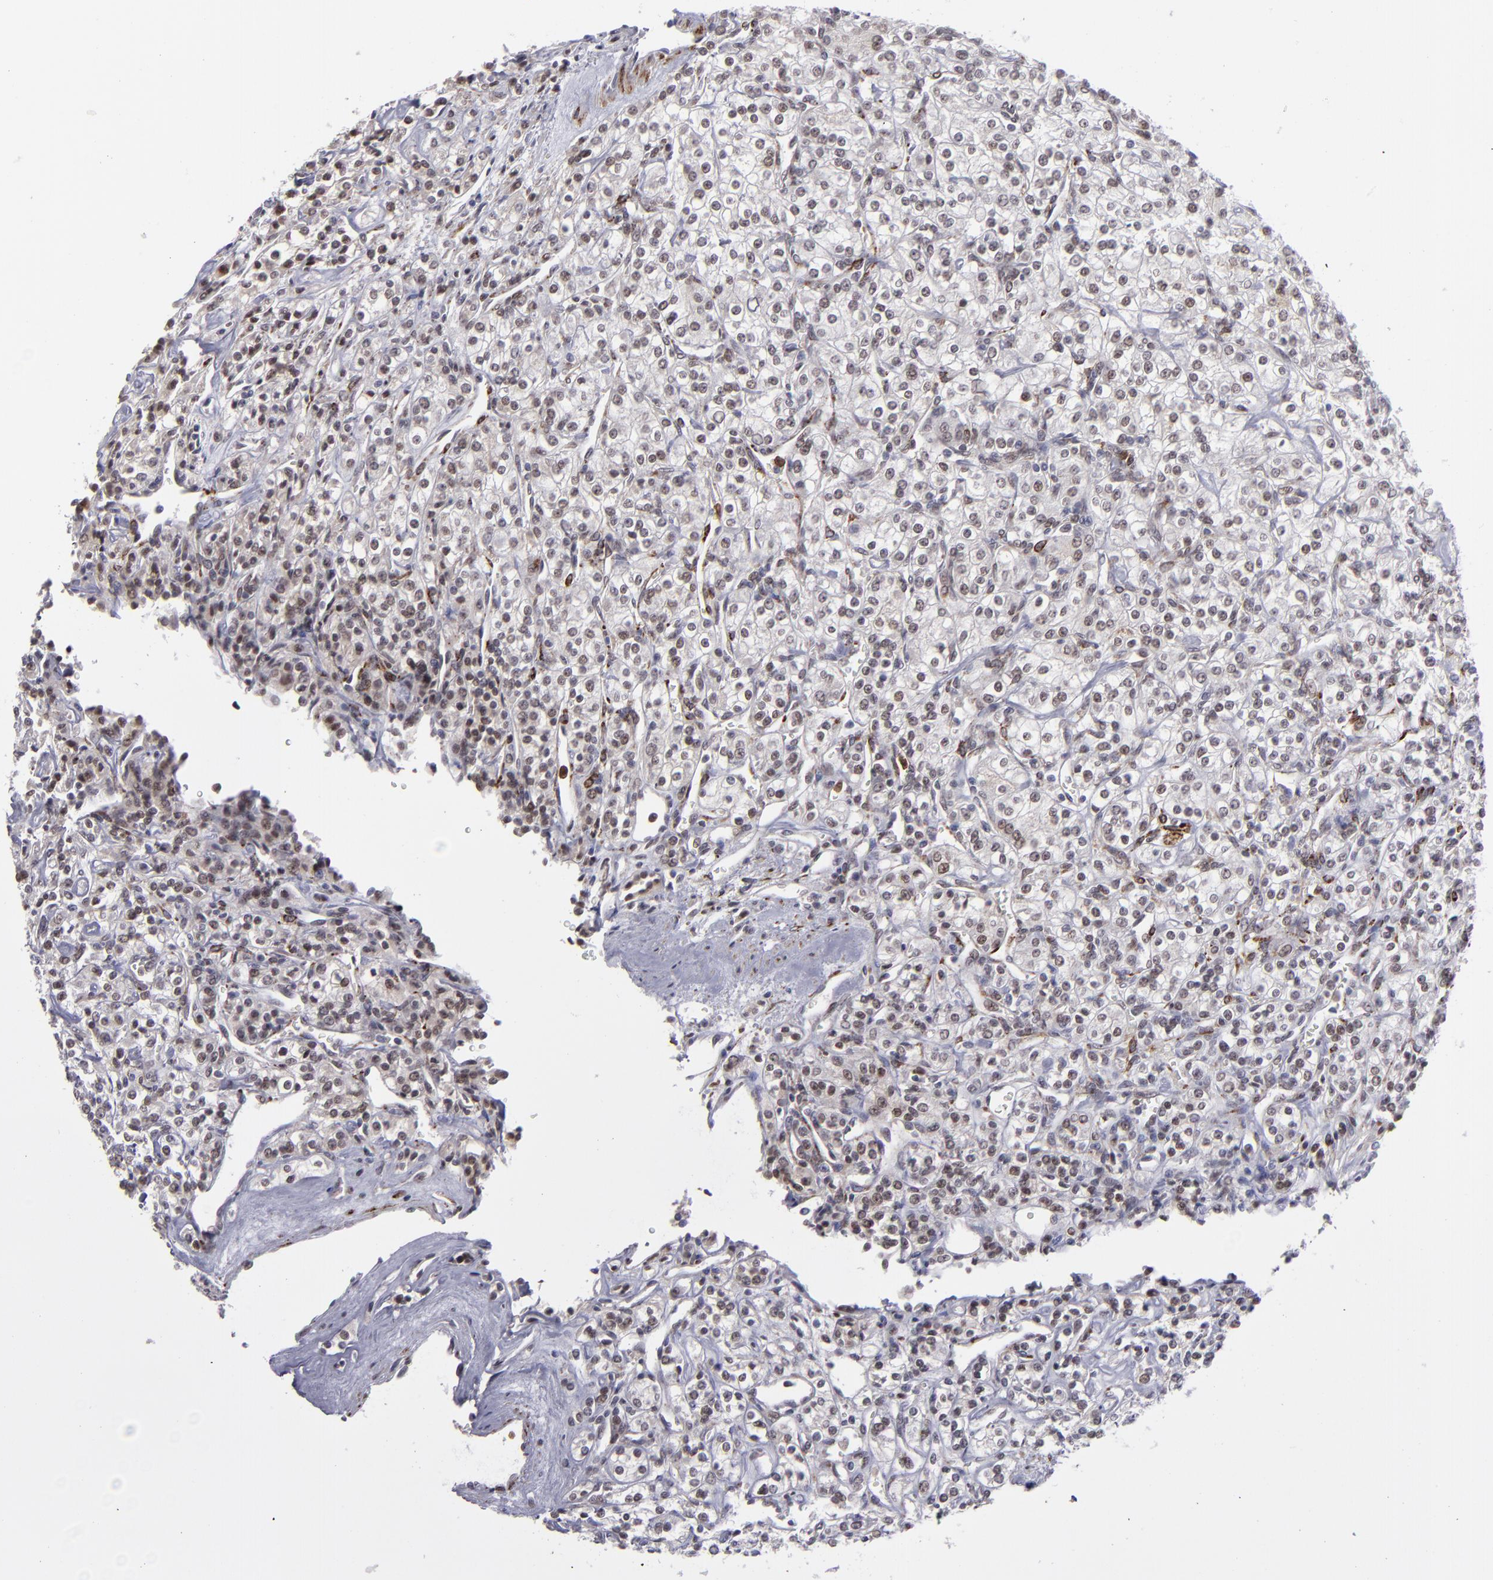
{"staining": {"intensity": "negative", "quantity": "none", "location": "none"}, "tissue": "renal cancer", "cell_type": "Tumor cells", "image_type": "cancer", "snomed": [{"axis": "morphology", "description": "Adenocarcinoma, NOS"}, {"axis": "topography", "description": "Kidney"}], "caption": "Human renal cancer (adenocarcinoma) stained for a protein using IHC displays no expression in tumor cells.", "gene": "RREB1", "patient": {"sex": "male", "age": 77}}